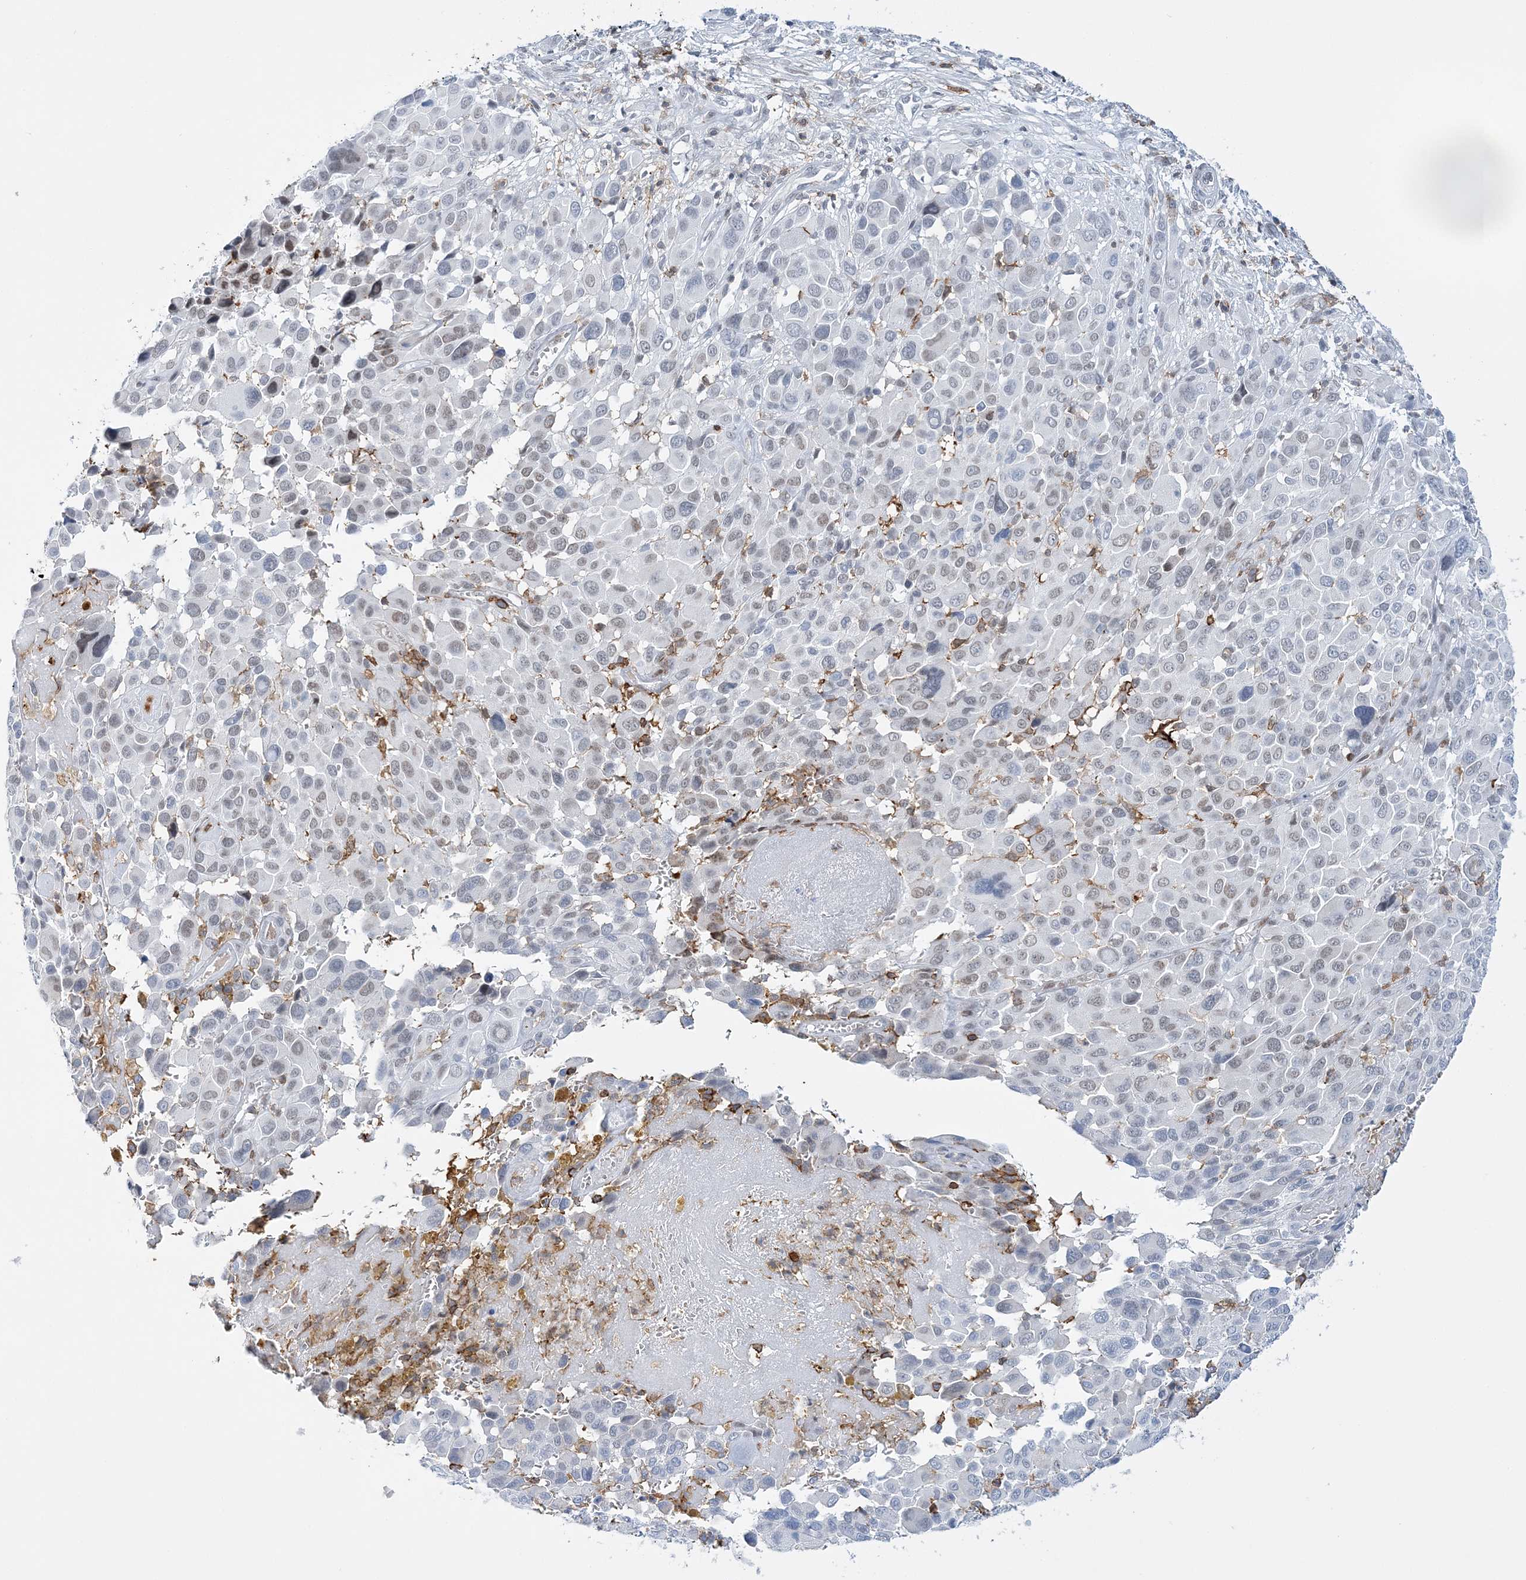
{"staining": {"intensity": "moderate", "quantity": "25%-75%", "location": "nuclear"}, "tissue": "melanoma", "cell_type": "Tumor cells", "image_type": "cancer", "snomed": [{"axis": "morphology", "description": "Malignant melanoma, NOS"}, {"axis": "topography", "description": "Skin of trunk"}], "caption": "Melanoma stained for a protein demonstrates moderate nuclear positivity in tumor cells. (Stains: DAB (3,3'-diaminobenzidine) in brown, nuclei in blue, Microscopy: brightfield microscopy at high magnification).", "gene": "PRMT9", "patient": {"sex": "male", "age": 71}}